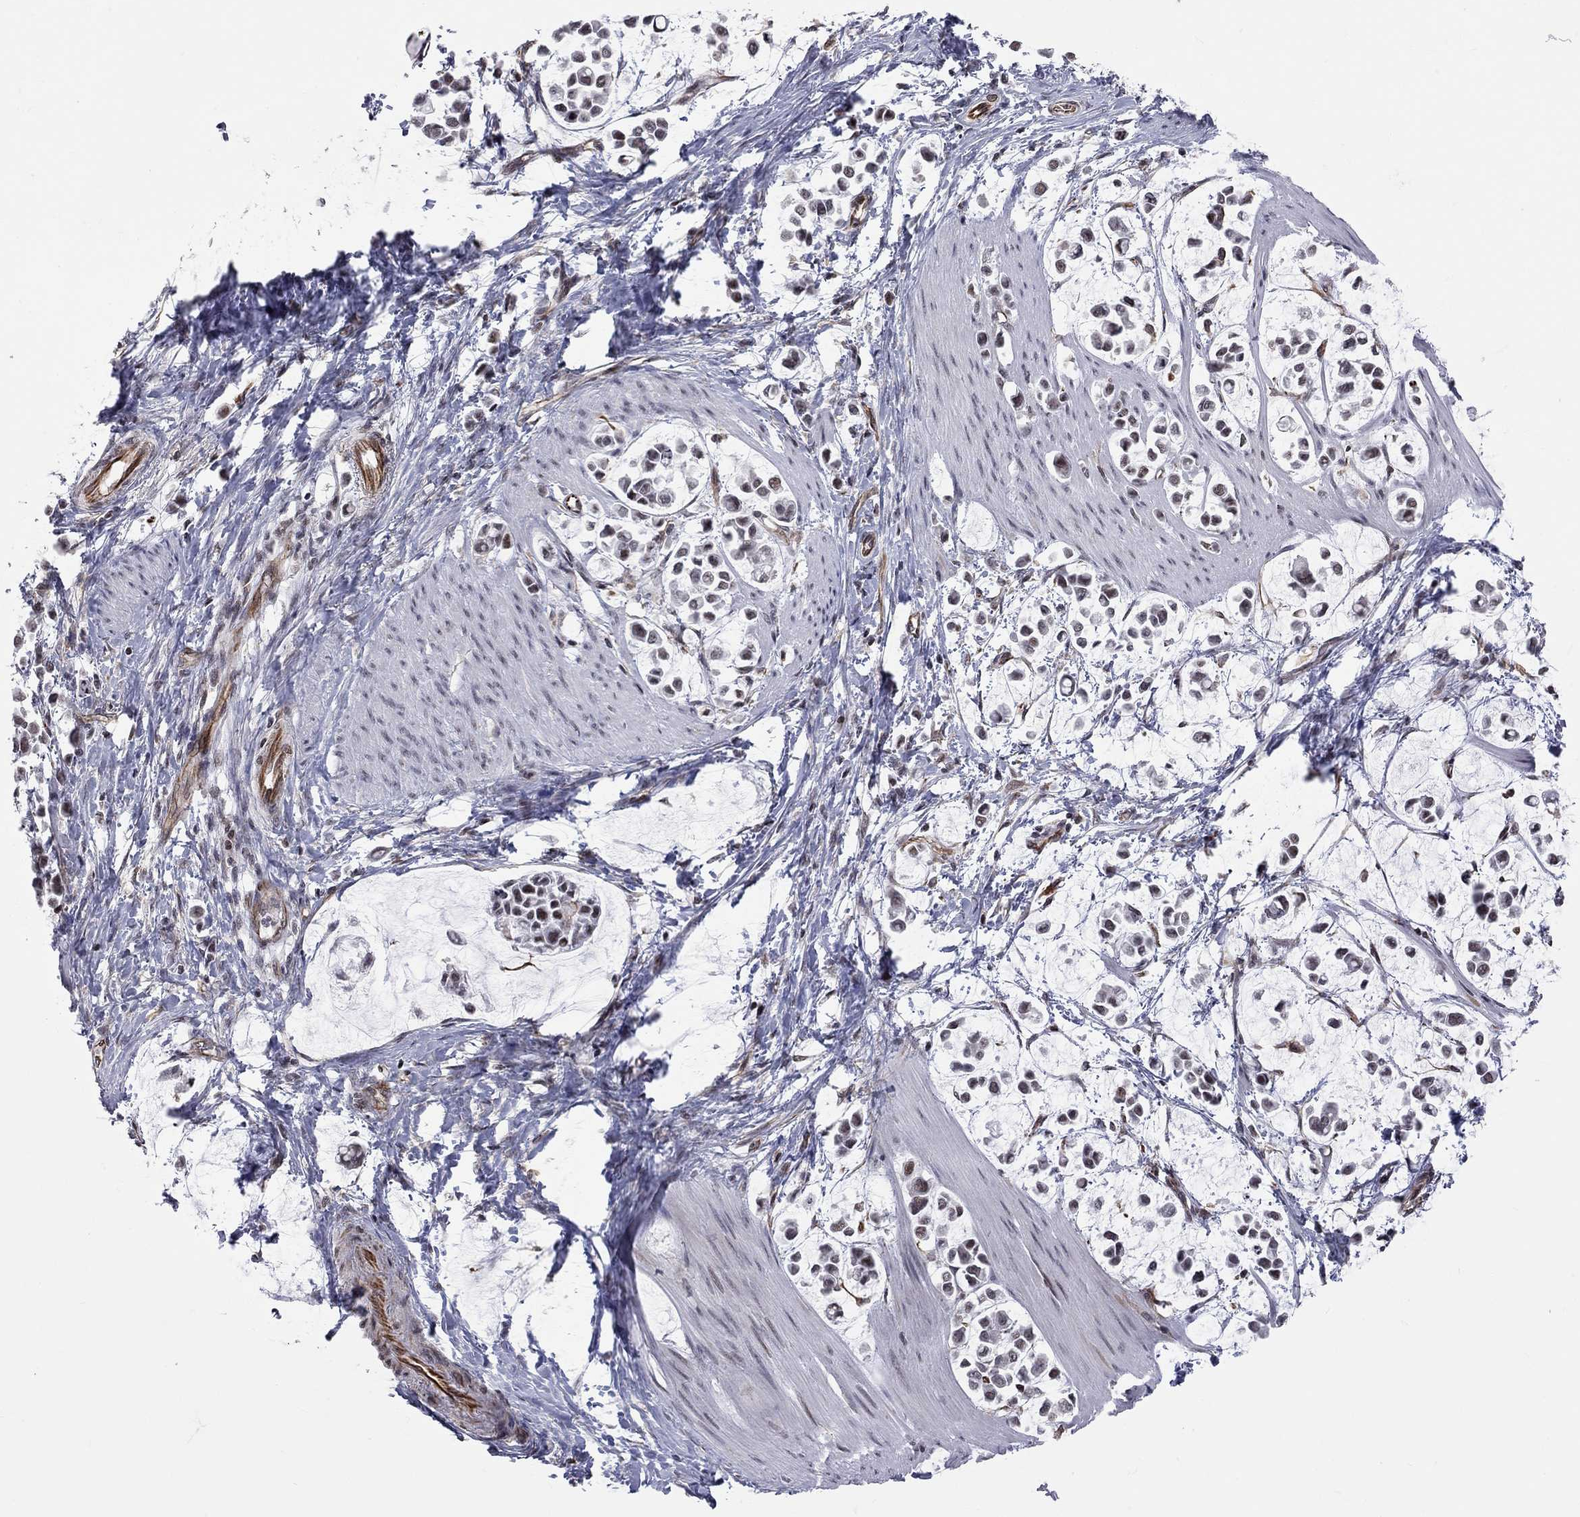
{"staining": {"intensity": "negative", "quantity": "none", "location": "none"}, "tissue": "stomach cancer", "cell_type": "Tumor cells", "image_type": "cancer", "snomed": [{"axis": "morphology", "description": "Adenocarcinoma, NOS"}, {"axis": "topography", "description": "Stomach"}], "caption": "Stomach cancer was stained to show a protein in brown. There is no significant positivity in tumor cells.", "gene": "MTNR1B", "patient": {"sex": "male", "age": 82}}